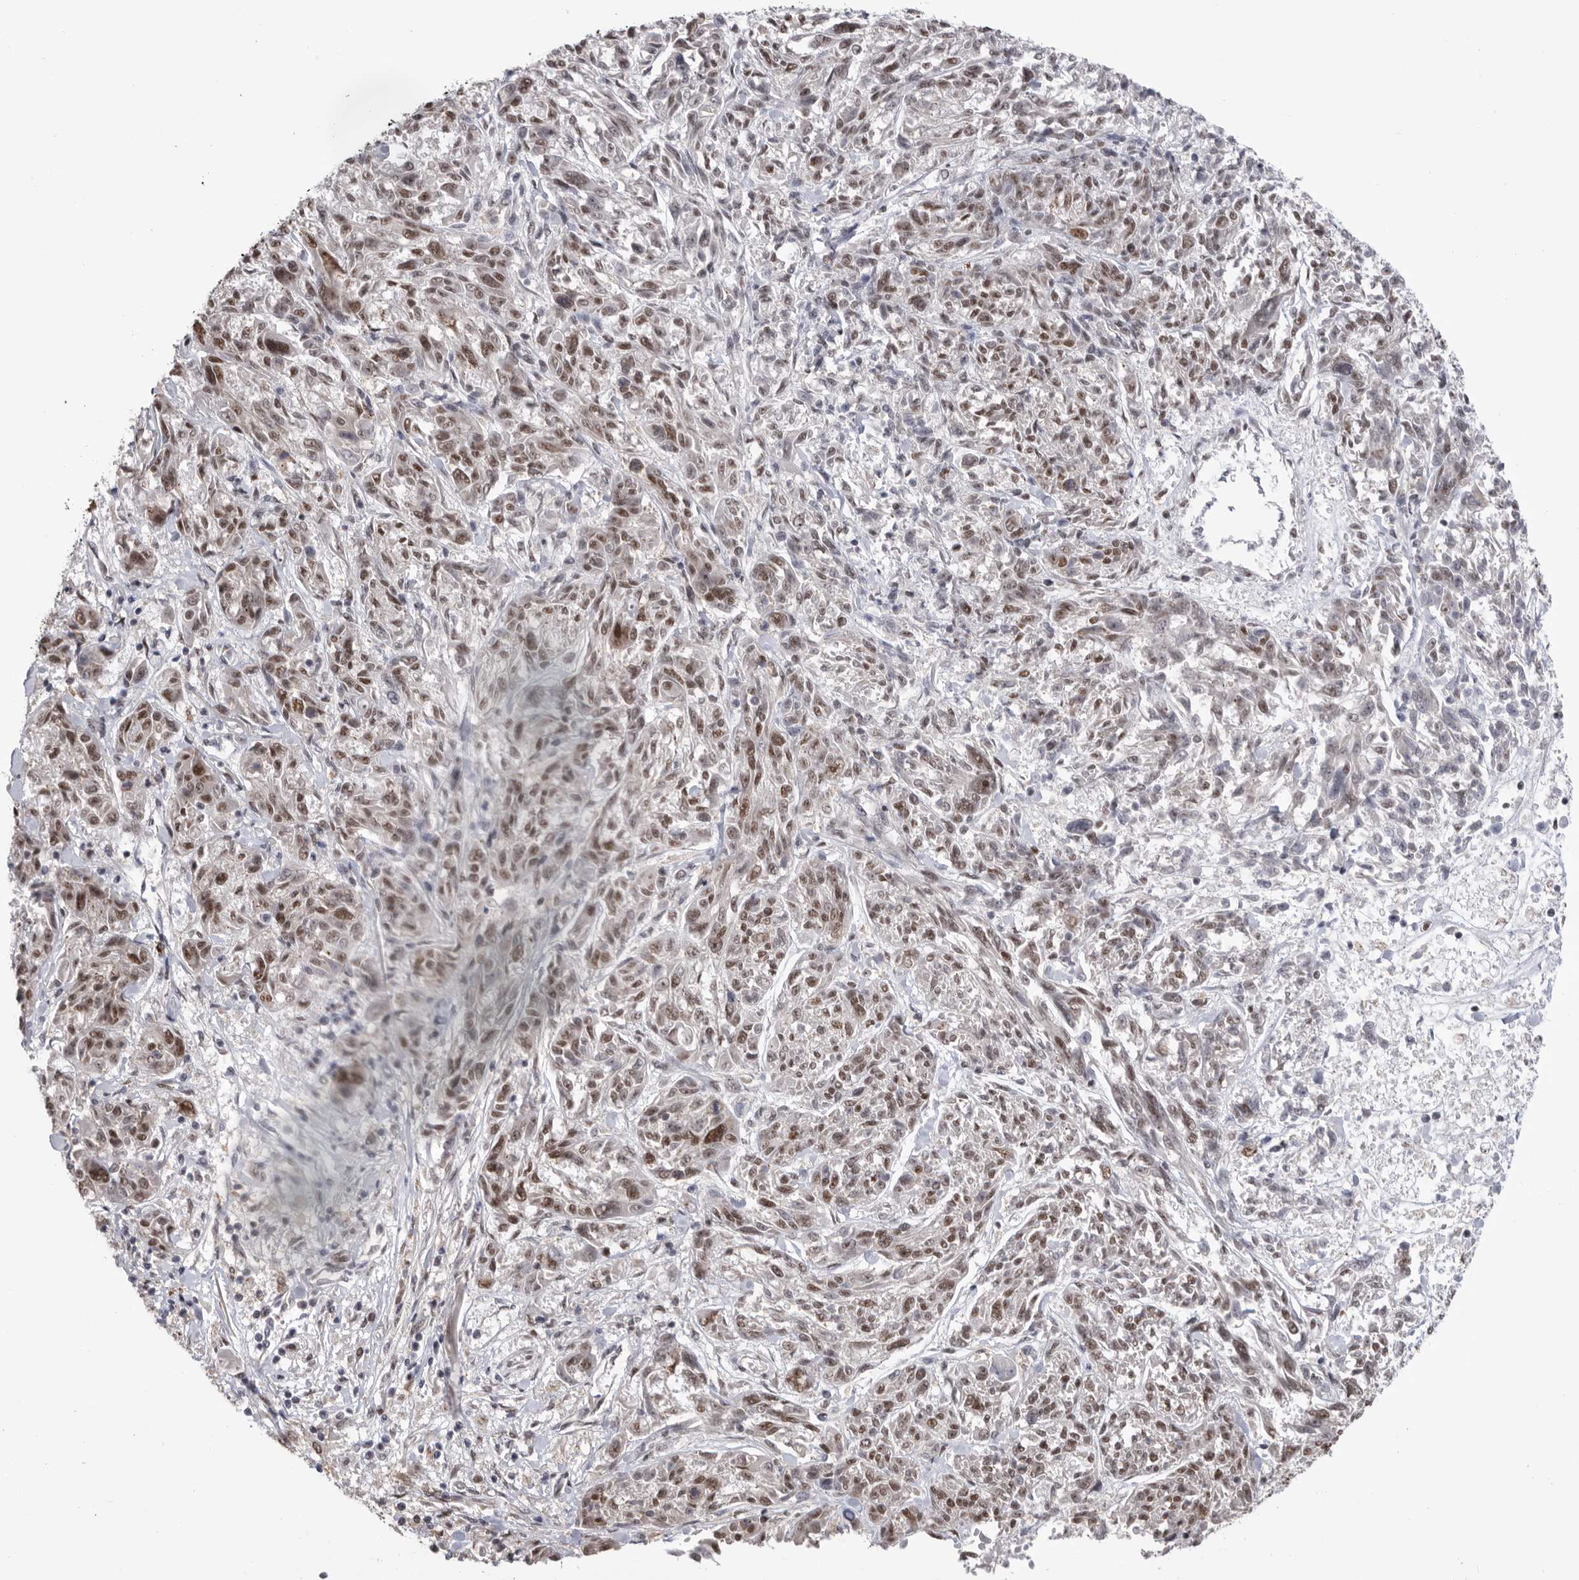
{"staining": {"intensity": "moderate", "quantity": "25%-75%", "location": "nuclear"}, "tissue": "melanoma", "cell_type": "Tumor cells", "image_type": "cancer", "snomed": [{"axis": "morphology", "description": "Malignant melanoma, NOS"}, {"axis": "topography", "description": "Skin"}], "caption": "High-magnification brightfield microscopy of malignant melanoma stained with DAB (3,3'-diaminobenzidine) (brown) and counterstained with hematoxylin (blue). tumor cells exhibit moderate nuclear expression is identified in approximately25%-75% of cells. (DAB IHC with brightfield microscopy, high magnification).", "gene": "BCLAF3", "patient": {"sex": "male", "age": 53}}